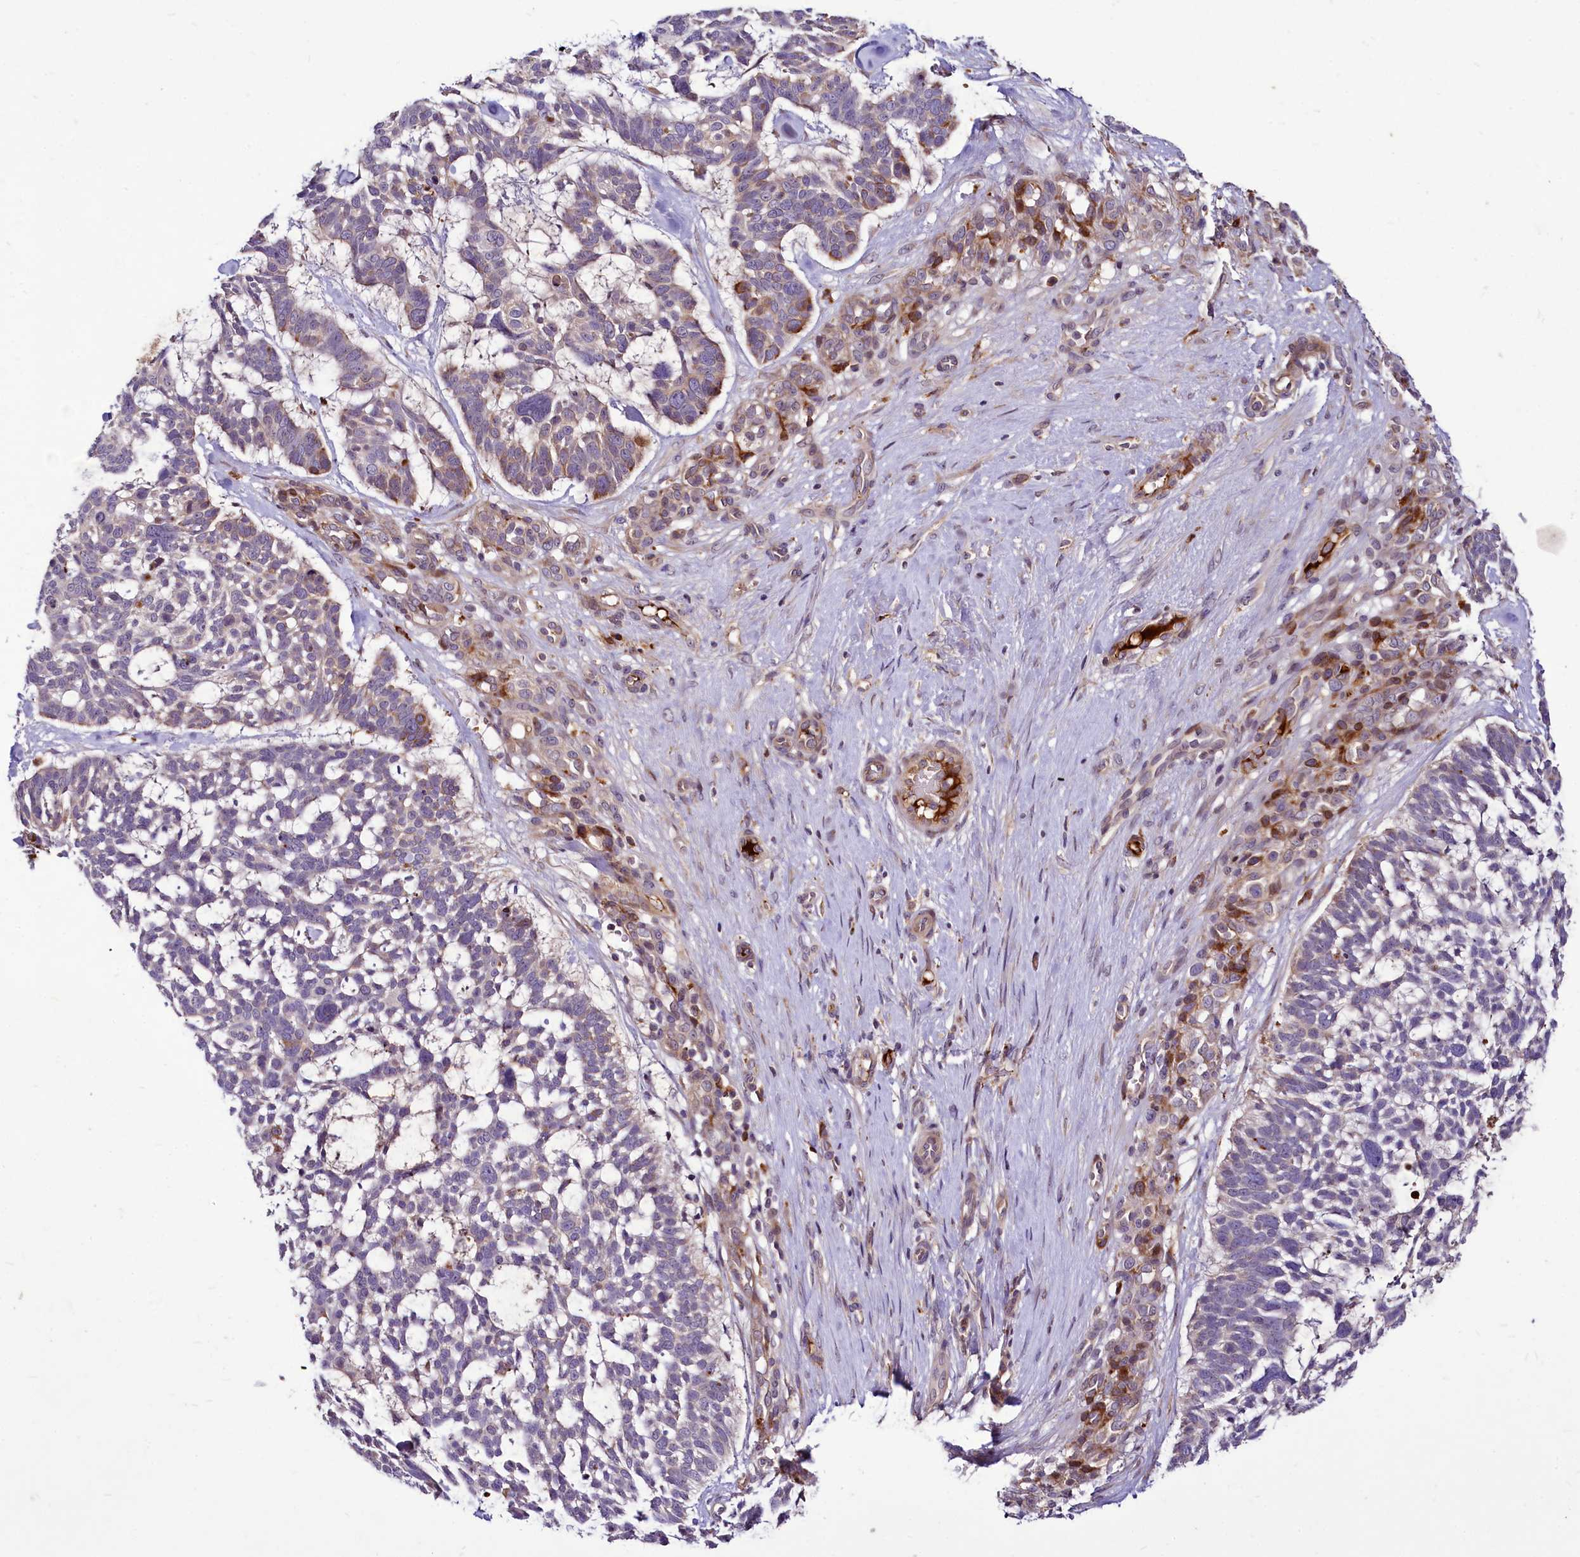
{"staining": {"intensity": "negative", "quantity": "none", "location": "none"}, "tissue": "skin cancer", "cell_type": "Tumor cells", "image_type": "cancer", "snomed": [{"axis": "morphology", "description": "Basal cell carcinoma"}, {"axis": "topography", "description": "Skin"}], "caption": "The IHC photomicrograph has no significant positivity in tumor cells of basal cell carcinoma (skin) tissue.", "gene": "C11orf86", "patient": {"sex": "male", "age": 88}}